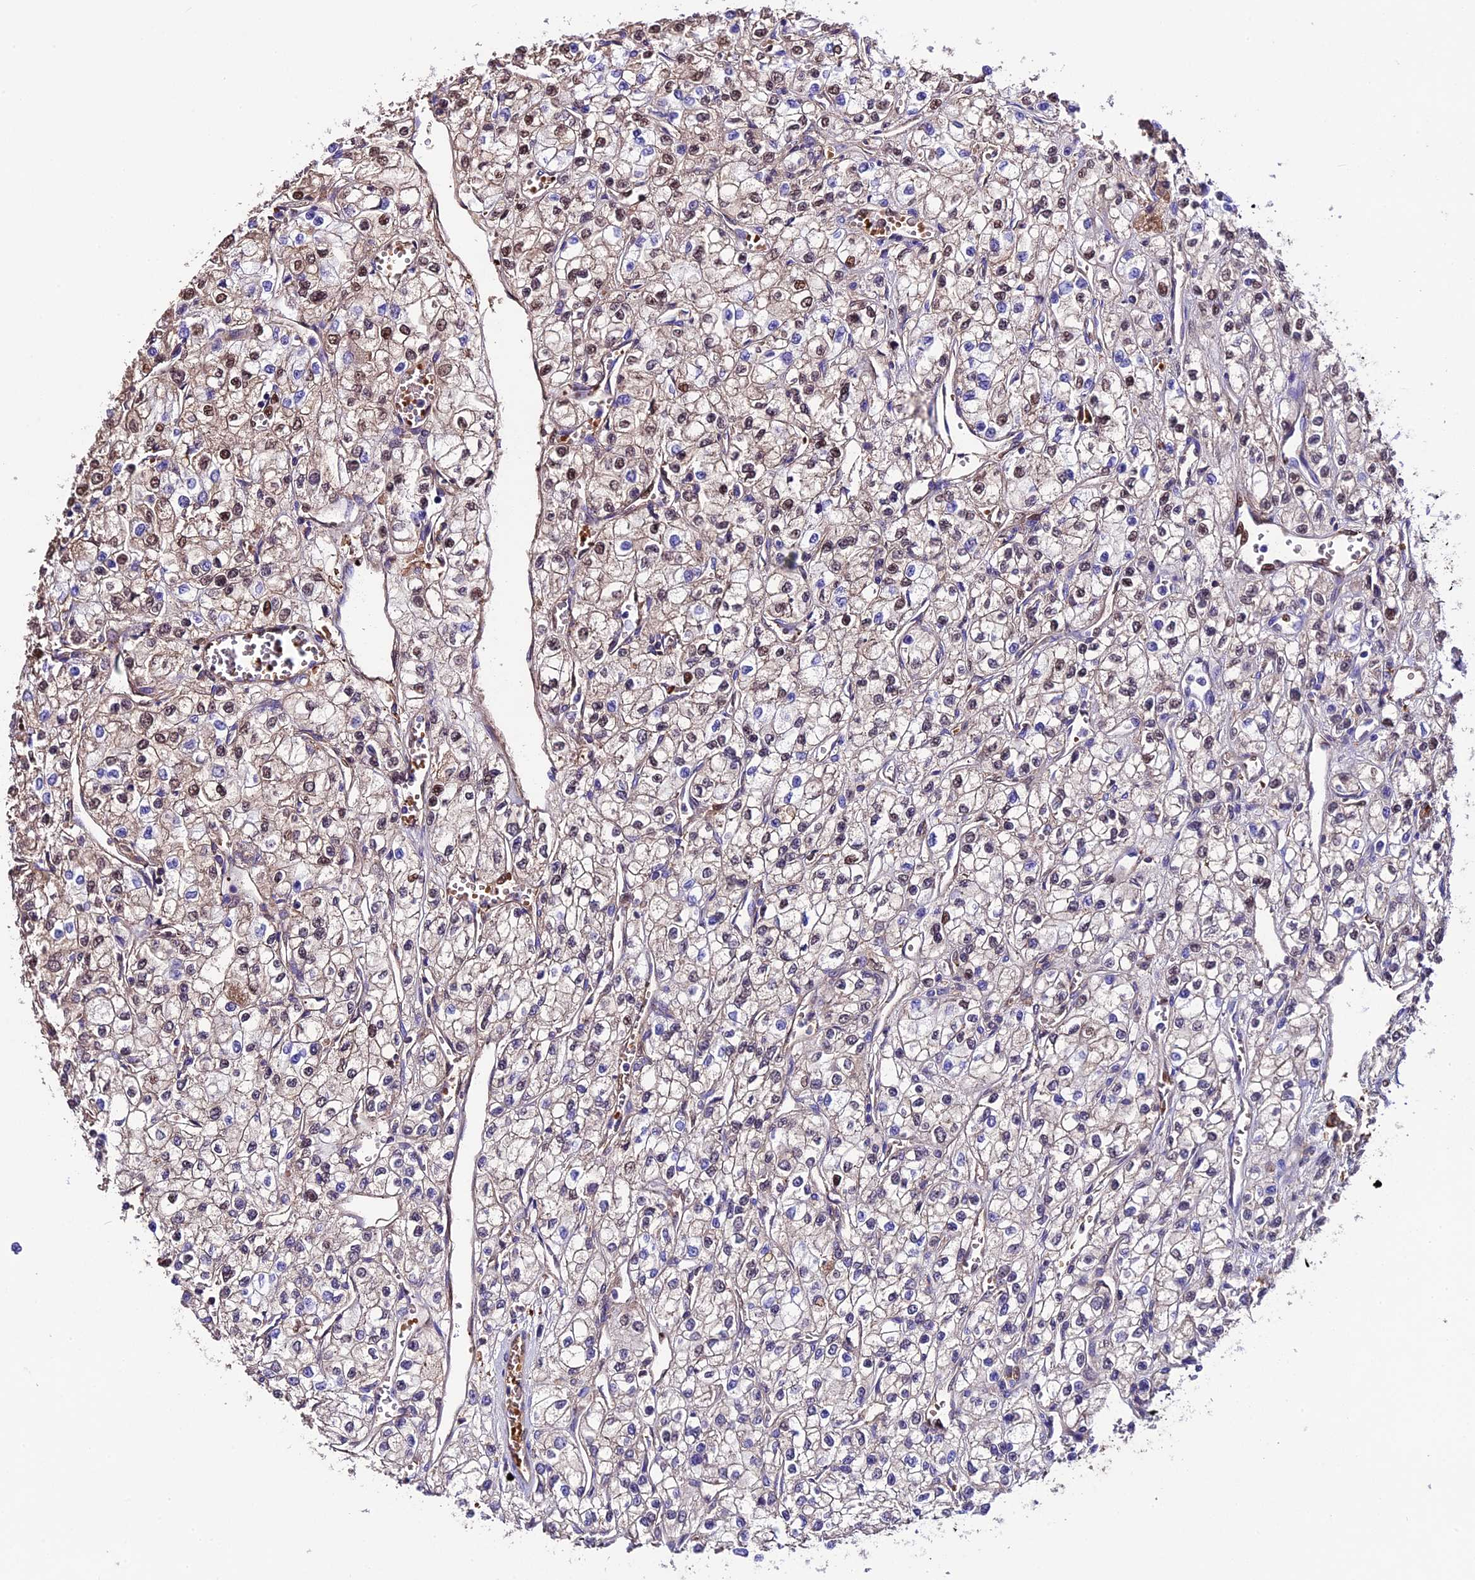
{"staining": {"intensity": "weak", "quantity": "<25%", "location": "nuclear"}, "tissue": "renal cancer", "cell_type": "Tumor cells", "image_type": "cancer", "snomed": [{"axis": "morphology", "description": "Adenocarcinoma, NOS"}, {"axis": "topography", "description": "Kidney"}], "caption": "An image of adenocarcinoma (renal) stained for a protein exhibits no brown staining in tumor cells.", "gene": "TCP11L2", "patient": {"sex": "male", "age": 80}}